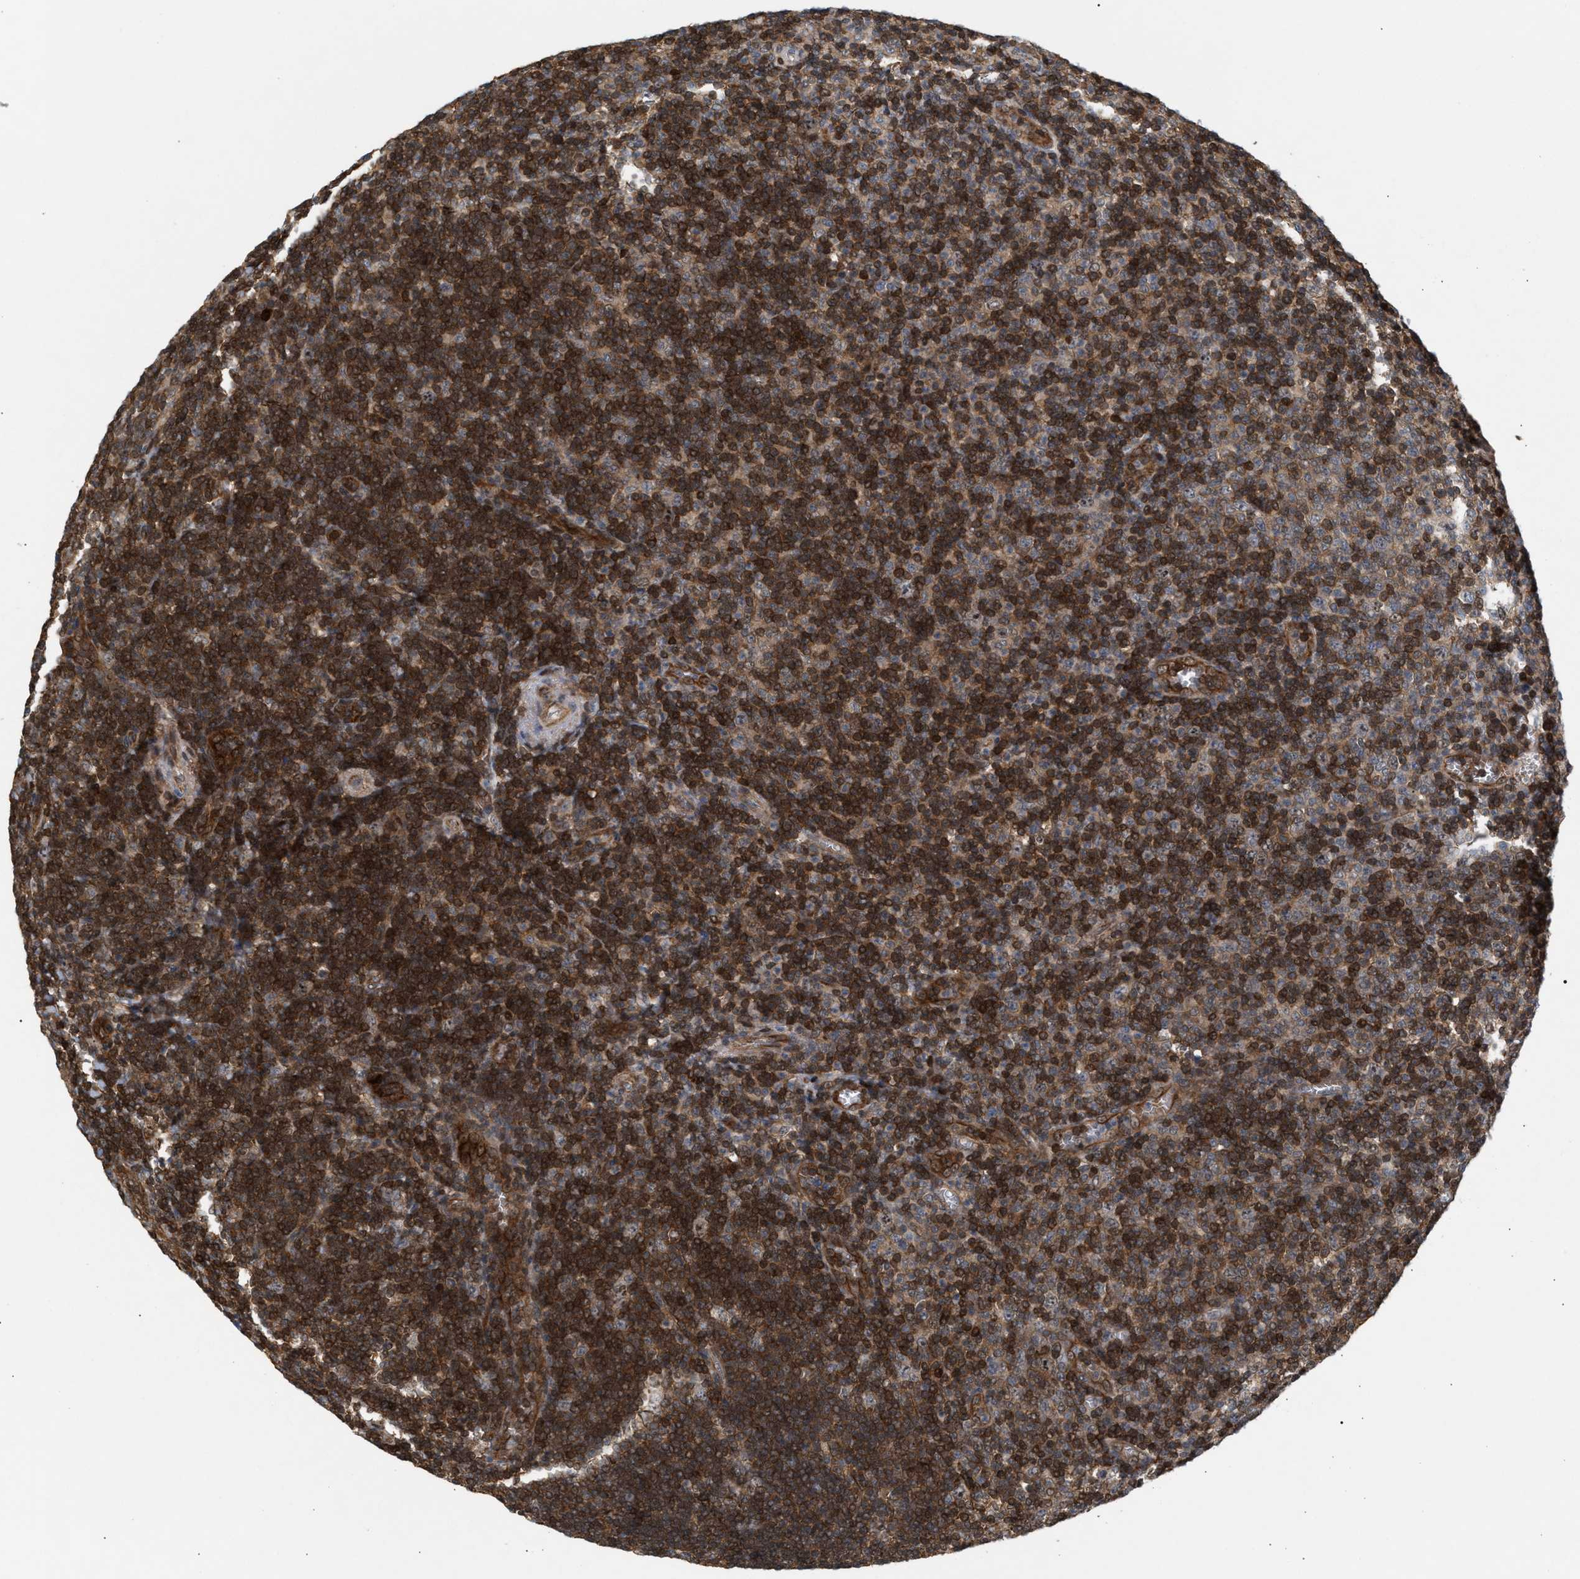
{"staining": {"intensity": "weak", "quantity": "25%-75%", "location": "cytoplasmic/membranous"}, "tissue": "tonsil", "cell_type": "Germinal center cells", "image_type": "normal", "snomed": [{"axis": "morphology", "description": "Normal tissue, NOS"}, {"axis": "topography", "description": "Tonsil"}], "caption": "IHC (DAB (3,3'-diaminobenzidine)) staining of normal tonsil displays weak cytoplasmic/membranous protein staining in about 25%-75% of germinal center cells.", "gene": "GLOD4", "patient": {"sex": "male", "age": 37}}